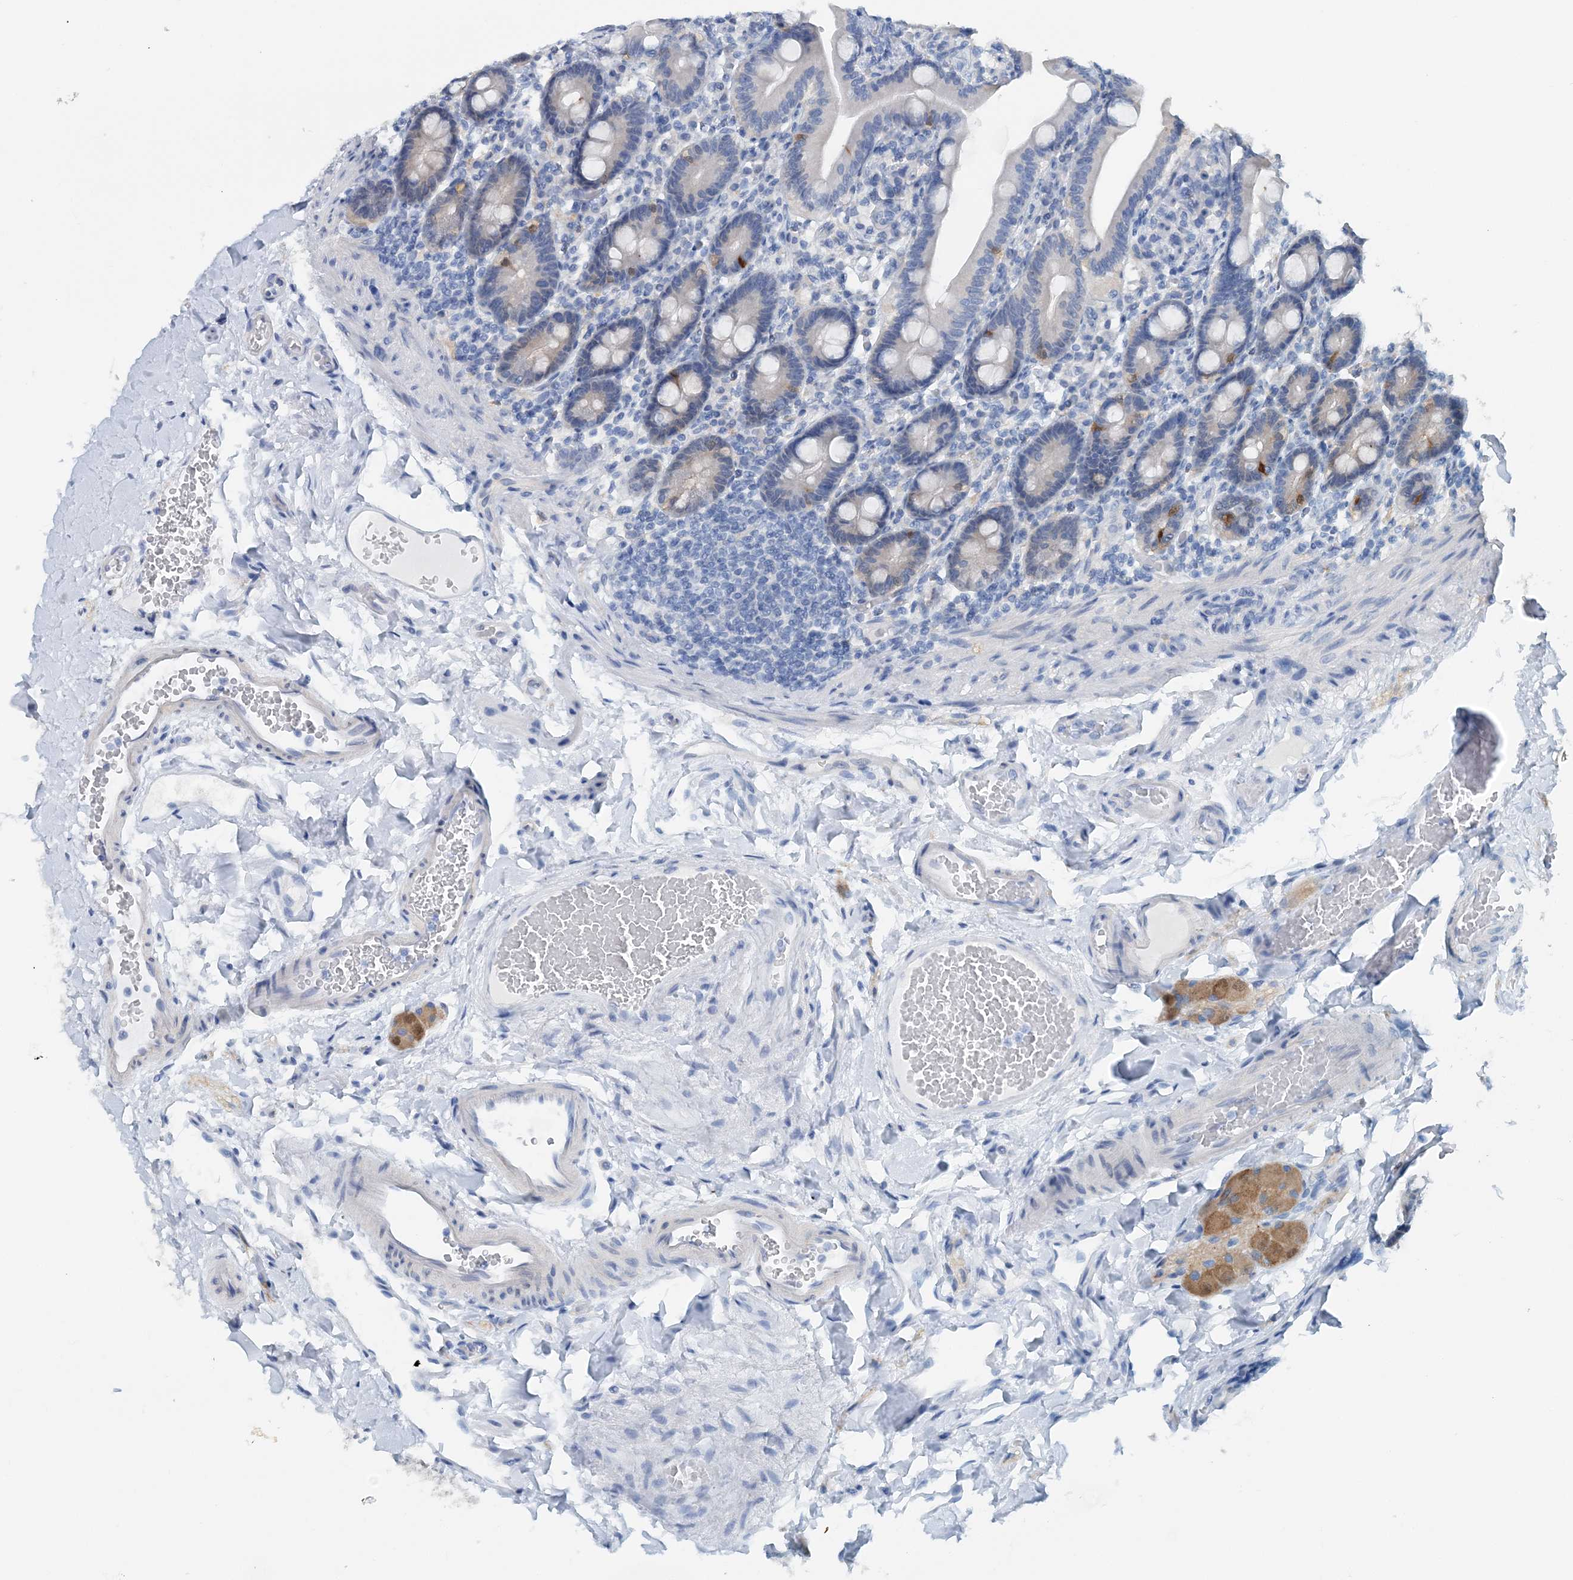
{"staining": {"intensity": "strong", "quantity": "<25%", "location": "cytoplasmic/membranous"}, "tissue": "duodenum", "cell_type": "Glandular cells", "image_type": "normal", "snomed": [{"axis": "morphology", "description": "Normal tissue, NOS"}, {"axis": "topography", "description": "Duodenum"}], "caption": "The histopathology image displays staining of normal duodenum, revealing strong cytoplasmic/membranous protein positivity (brown color) within glandular cells. The protein of interest is stained brown, and the nuclei are stained in blue (DAB IHC with brightfield microscopy, high magnification).", "gene": "PFN2", "patient": {"sex": "male", "age": 54}}